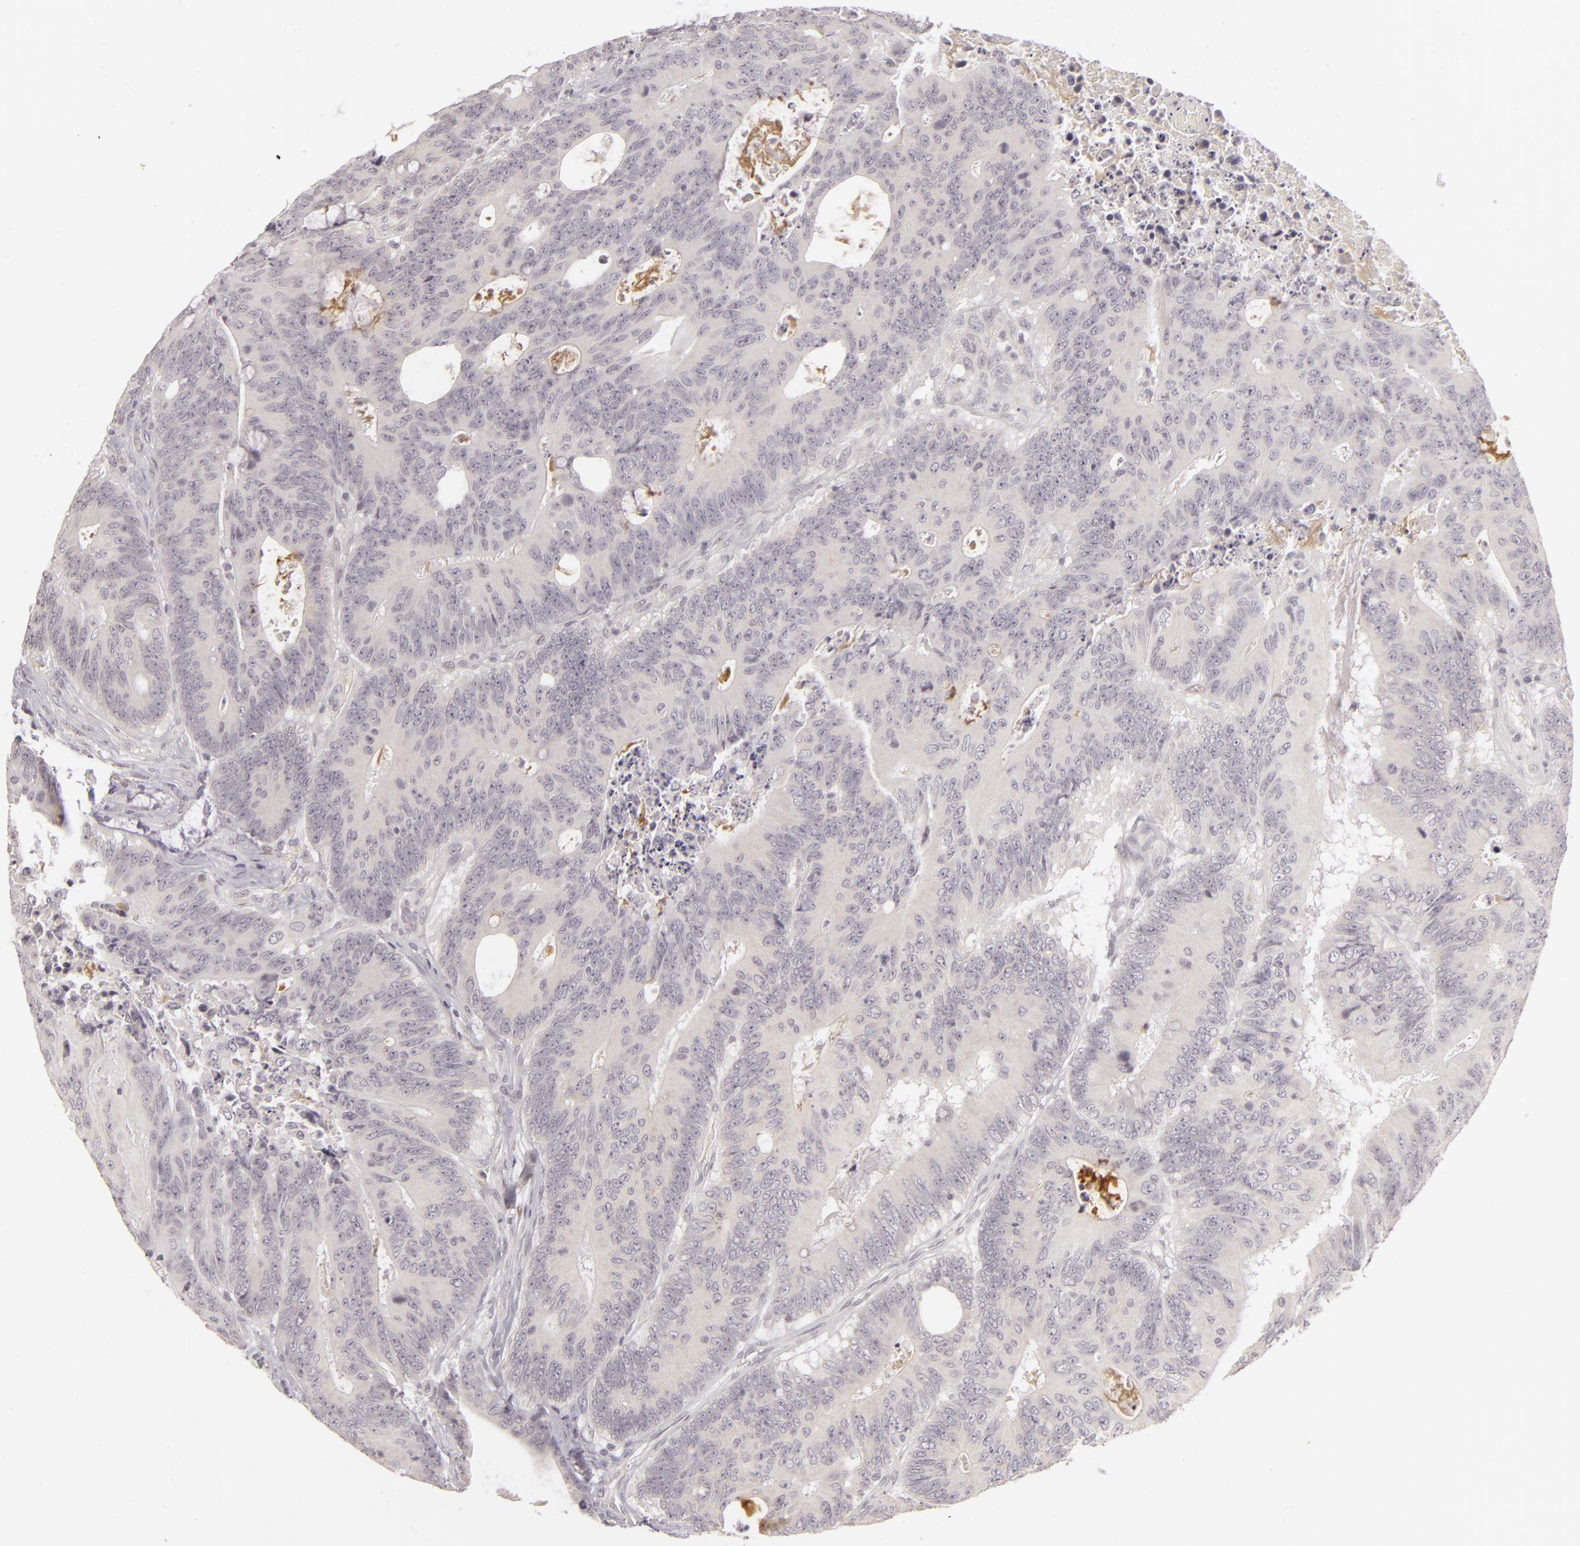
{"staining": {"intensity": "weak", "quantity": "25%-75%", "location": "cytoplasmic/membranous"}, "tissue": "colorectal cancer", "cell_type": "Tumor cells", "image_type": "cancer", "snomed": [{"axis": "morphology", "description": "Adenocarcinoma, NOS"}, {"axis": "topography", "description": "Colon"}], "caption": "Colorectal cancer stained with DAB immunohistochemistry (IHC) reveals low levels of weak cytoplasmic/membranous staining in about 25%-75% of tumor cells.", "gene": "SIX1", "patient": {"sex": "male", "age": 65}}